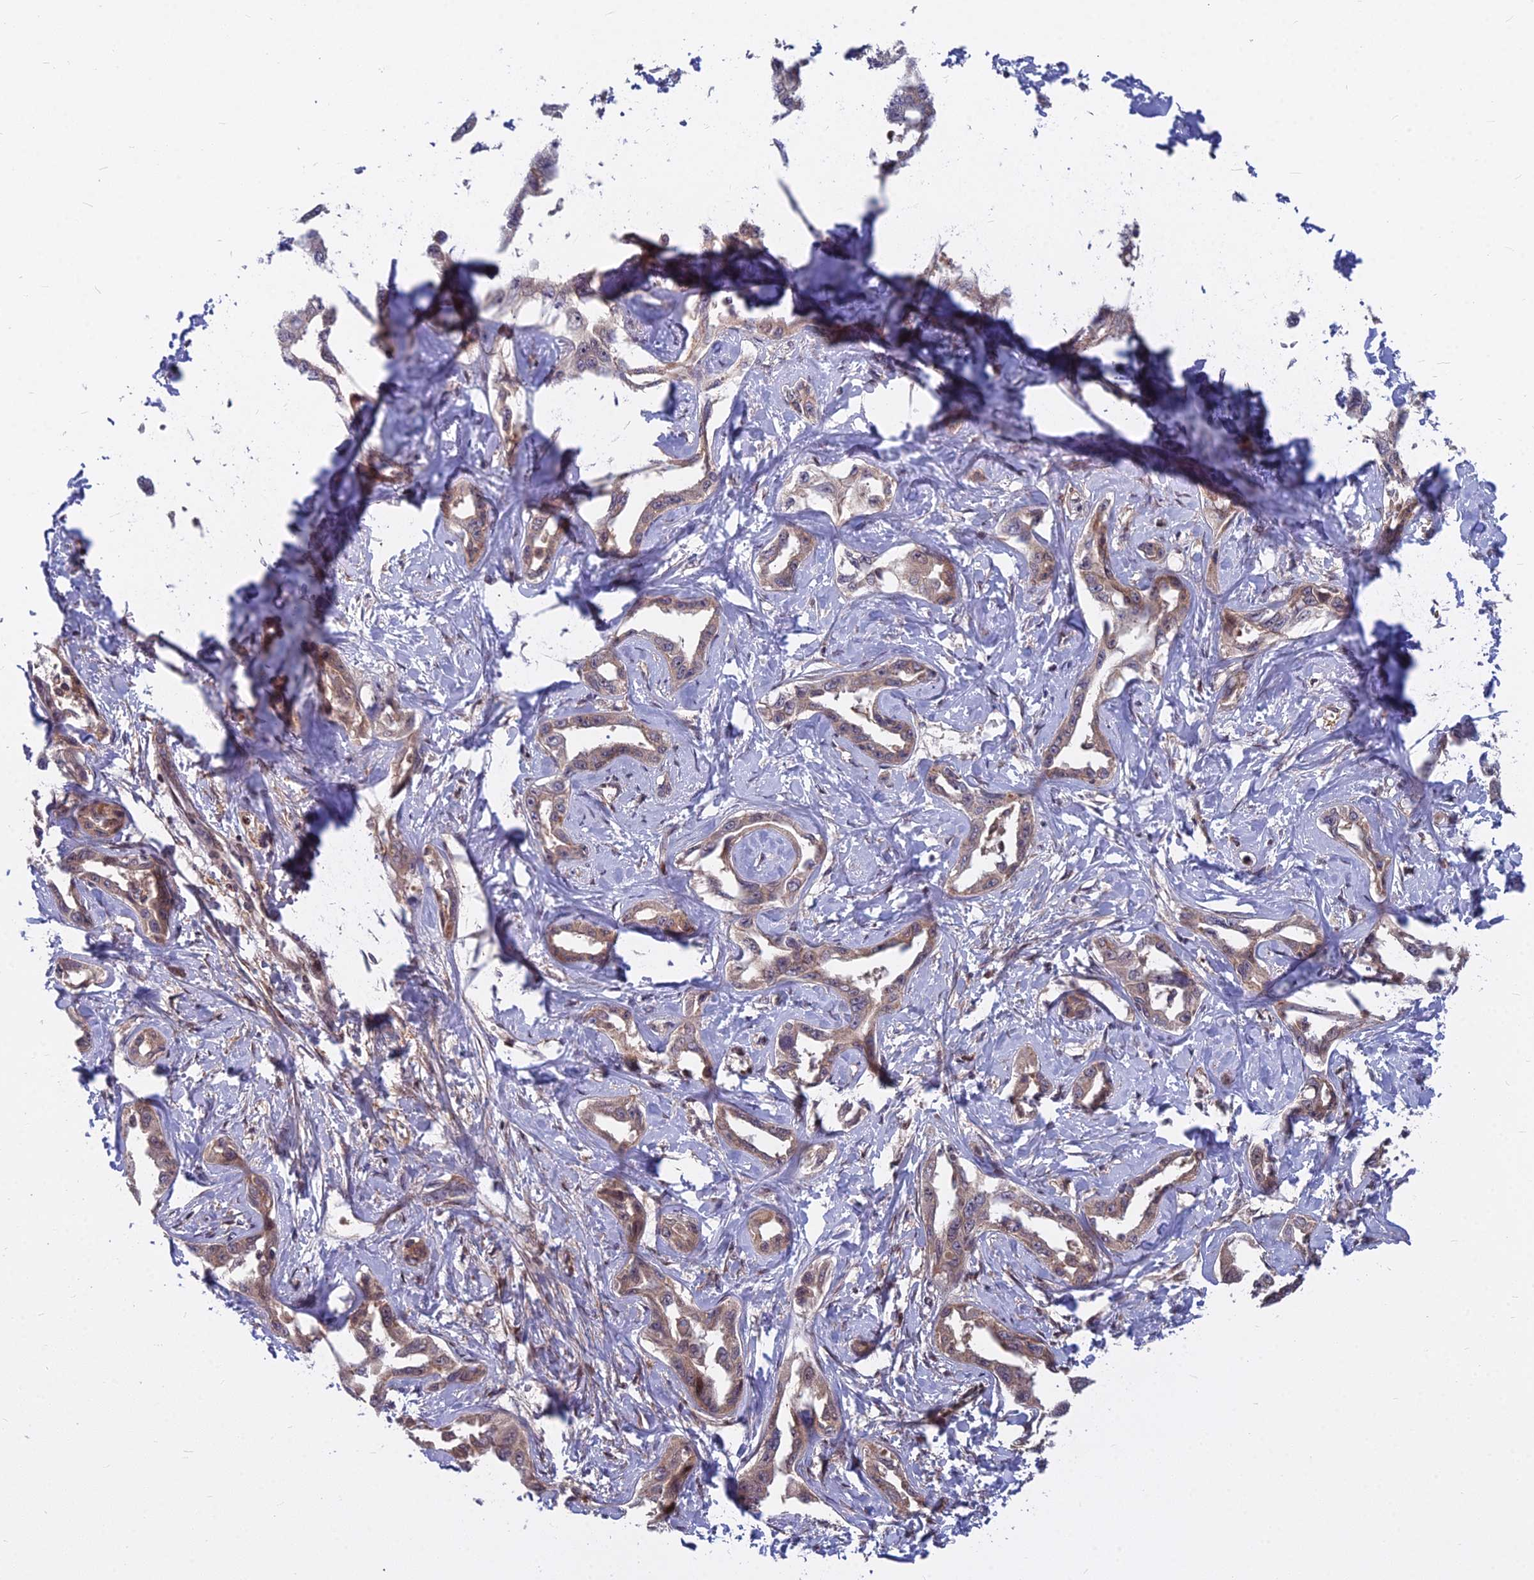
{"staining": {"intensity": "weak", "quantity": ">75%", "location": "cytoplasmic/membranous"}, "tissue": "liver cancer", "cell_type": "Tumor cells", "image_type": "cancer", "snomed": [{"axis": "morphology", "description": "Cholangiocarcinoma"}, {"axis": "topography", "description": "Liver"}], "caption": "DAB (3,3'-diaminobenzidine) immunohistochemical staining of liver cancer (cholangiocarcinoma) exhibits weak cytoplasmic/membranous protein positivity in approximately >75% of tumor cells. The staining was performed using DAB (3,3'-diaminobenzidine), with brown indicating positive protein expression. Nuclei are stained blue with hematoxylin.", "gene": "COMMD2", "patient": {"sex": "male", "age": 59}}